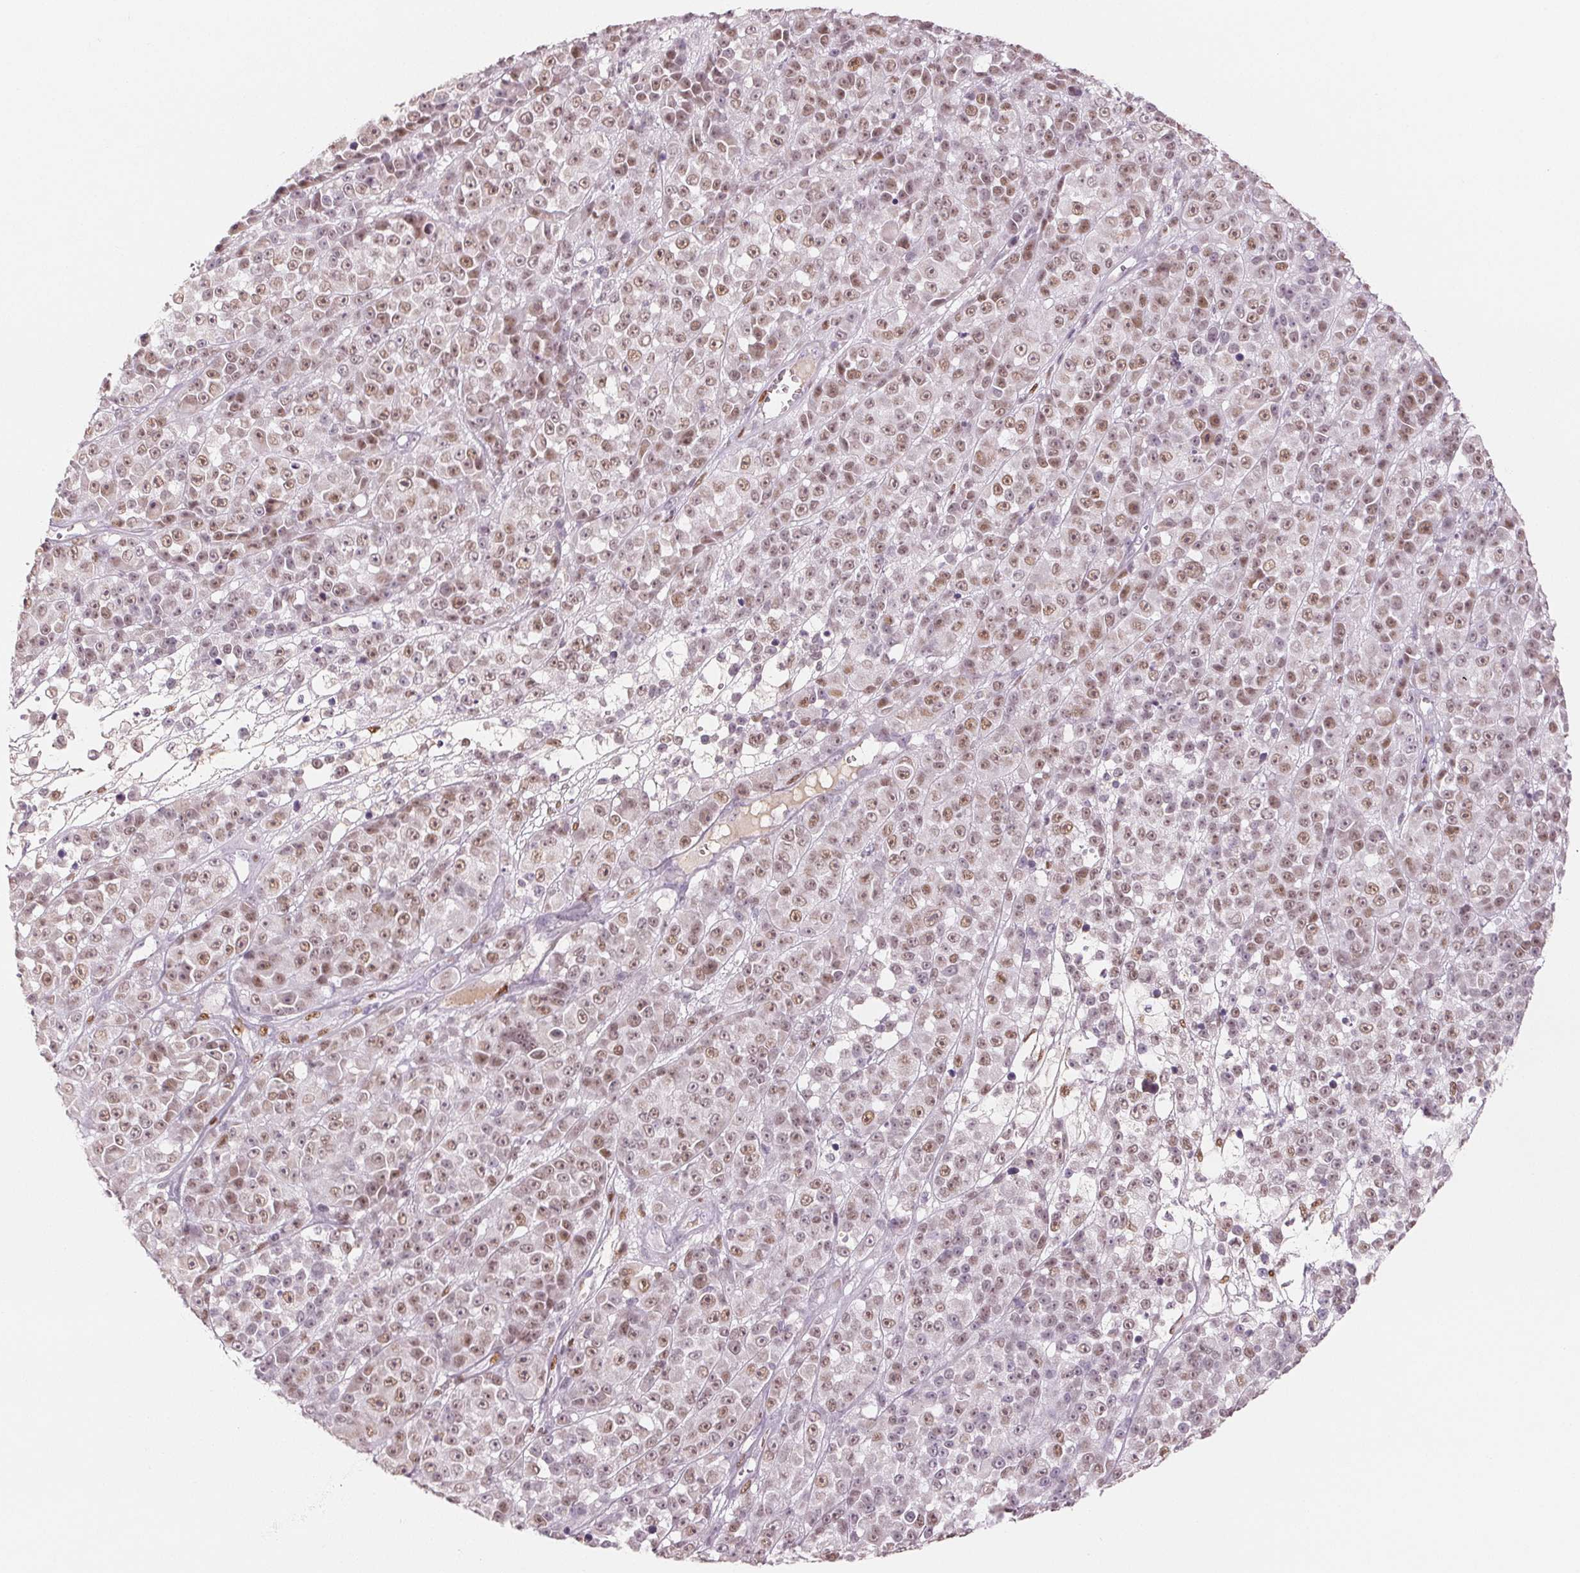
{"staining": {"intensity": "moderate", "quantity": ">75%", "location": "nuclear"}, "tissue": "melanoma", "cell_type": "Tumor cells", "image_type": "cancer", "snomed": [{"axis": "morphology", "description": "Malignant melanoma, NOS"}, {"axis": "topography", "description": "Skin"}, {"axis": "topography", "description": "Skin of back"}], "caption": "Melanoma tissue demonstrates moderate nuclear positivity in approximately >75% of tumor cells, visualized by immunohistochemistry.", "gene": "SMARCD3", "patient": {"sex": "male", "age": 91}}